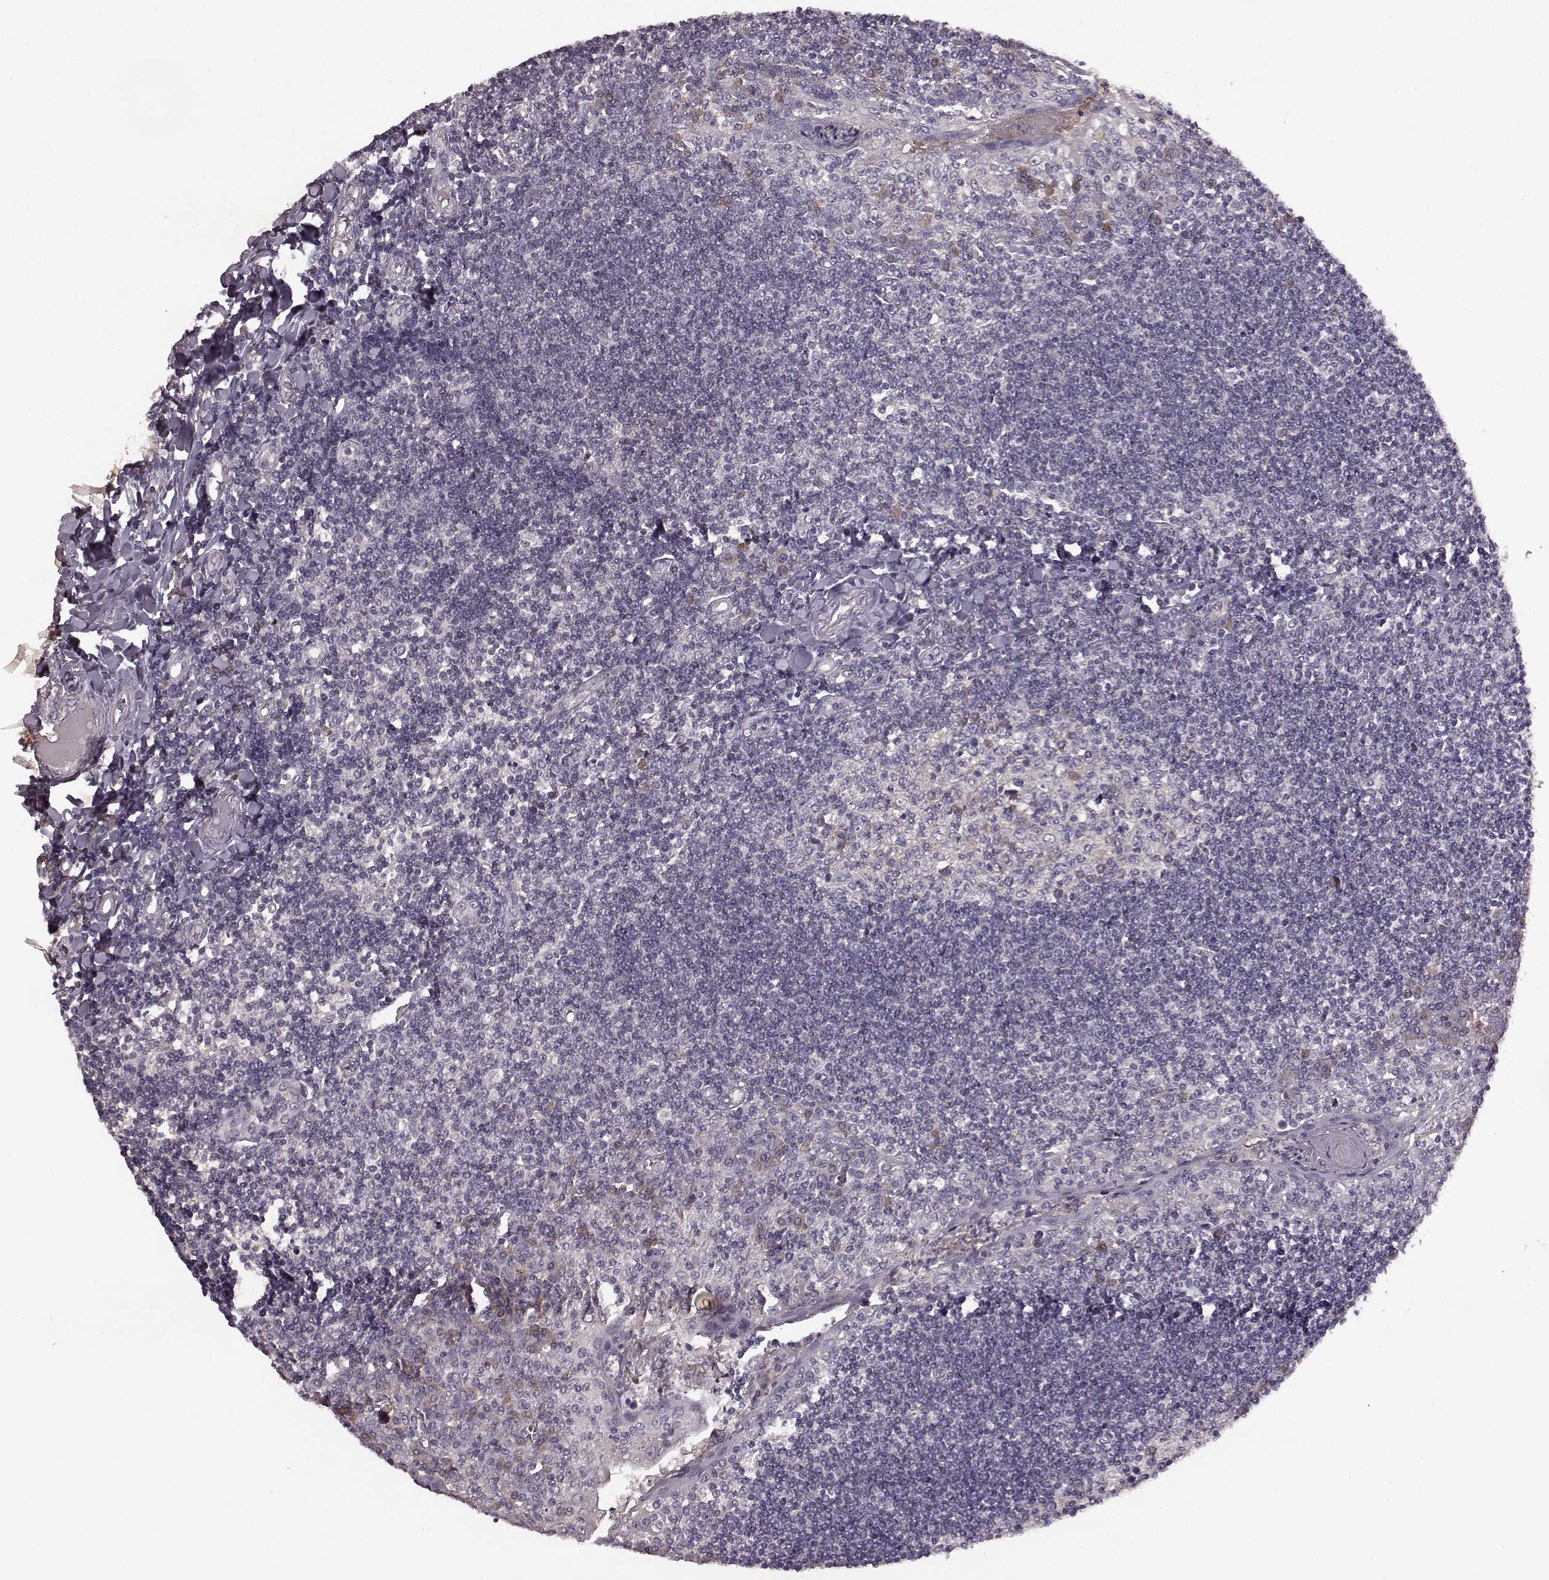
{"staining": {"intensity": "negative", "quantity": "none", "location": "none"}, "tissue": "tonsil", "cell_type": "Germinal center cells", "image_type": "normal", "snomed": [{"axis": "morphology", "description": "Normal tissue, NOS"}, {"axis": "topography", "description": "Tonsil"}], "caption": "Immunohistochemistry (IHC) of normal tonsil demonstrates no positivity in germinal center cells. The staining is performed using DAB (3,3'-diaminobenzidine) brown chromogen with nuclei counter-stained in using hematoxylin.", "gene": "FRRS1L", "patient": {"sex": "female", "age": 12}}